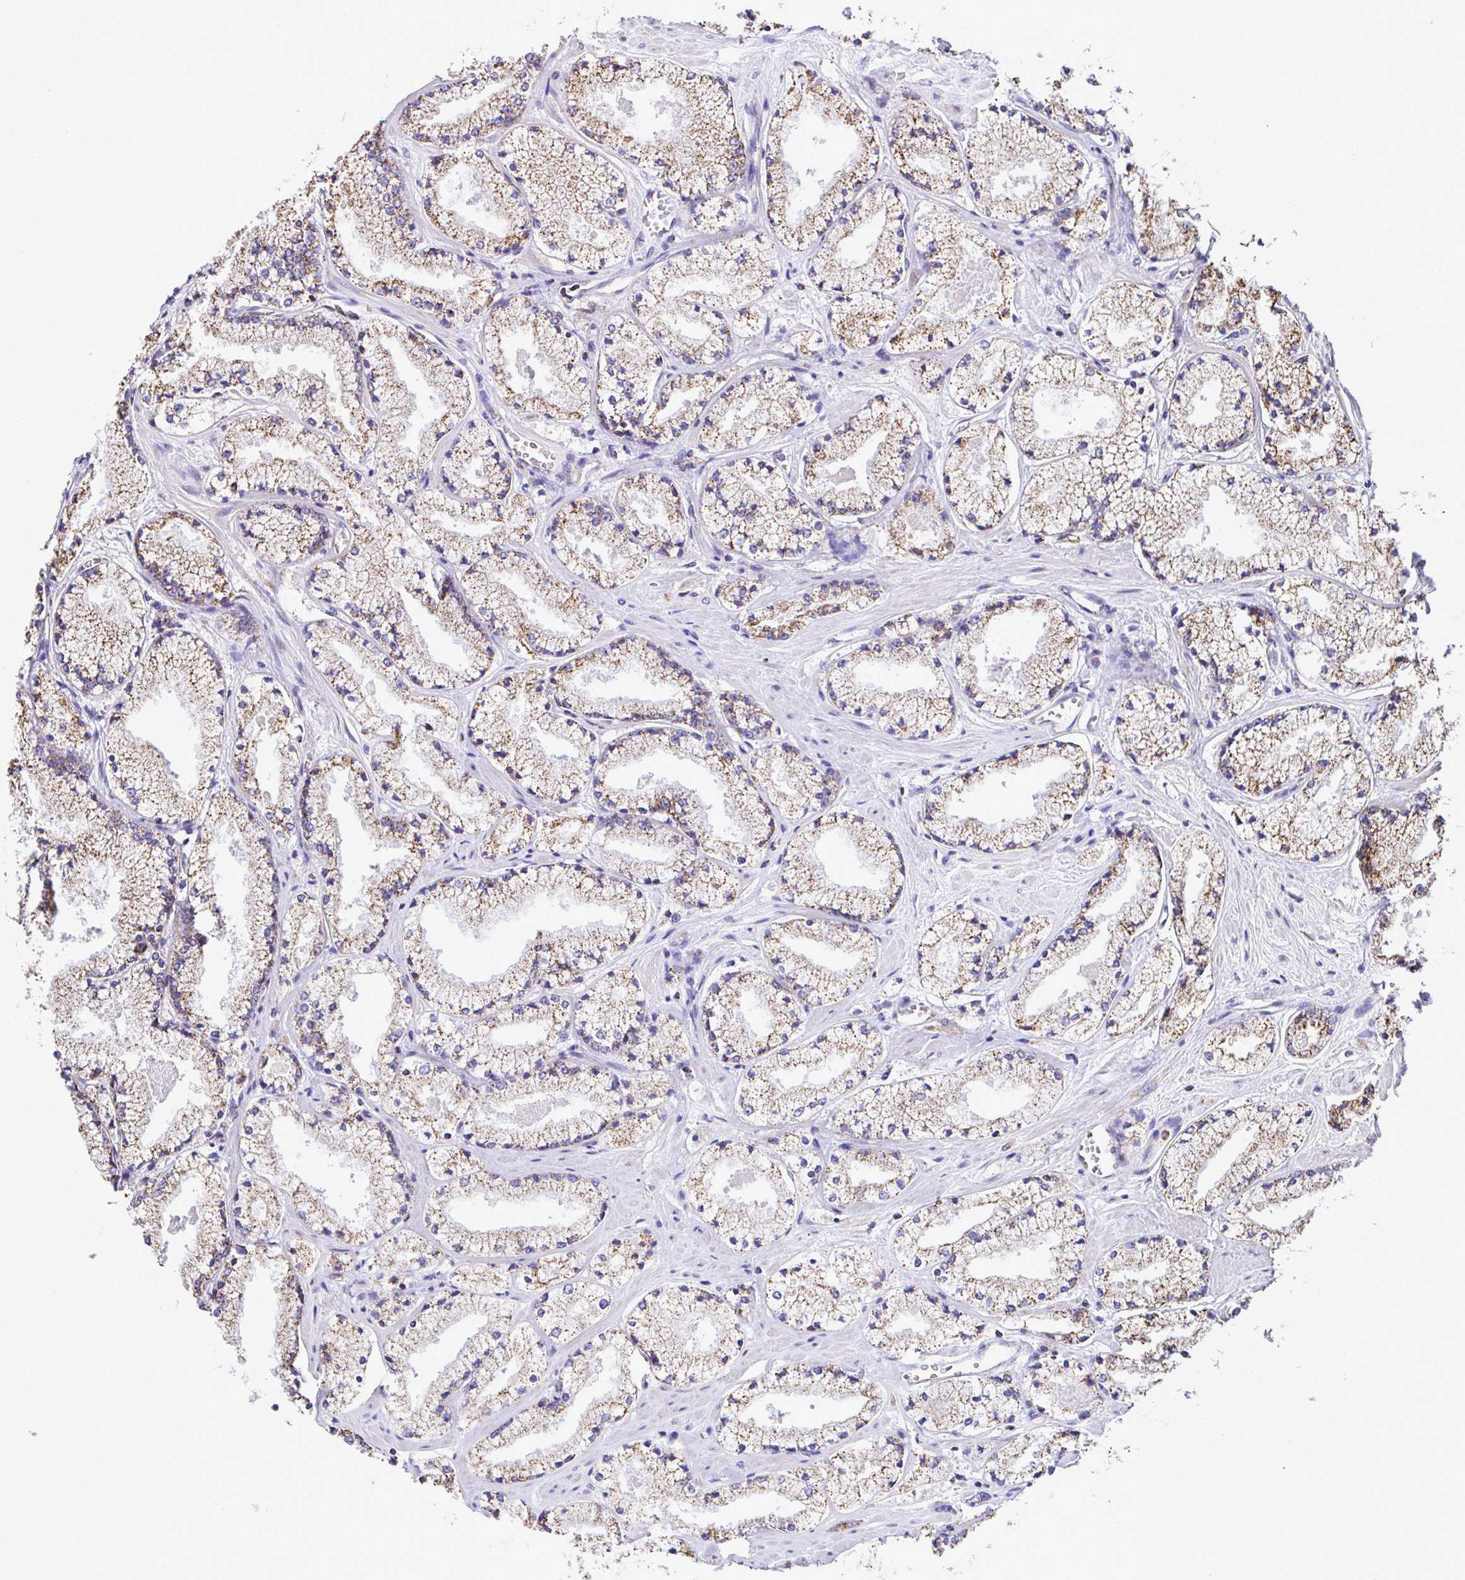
{"staining": {"intensity": "moderate", "quantity": ">75%", "location": "cytoplasmic/membranous"}, "tissue": "prostate cancer", "cell_type": "Tumor cells", "image_type": "cancer", "snomed": [{"axis": "morphology", "description": "Adenocarcinoma, High grade"}, {"axis": "topography", "description": "Prostate"}], "caption": "Protein staining of prostate cancer (adenocarcinoma (high-grade)) tissue exhibits moderate cytoplasmic/membranous expression in approximately >75% of tumor cells.", "gene": "PCMTD2", "patient": {"sex": "male", "age": 63}}